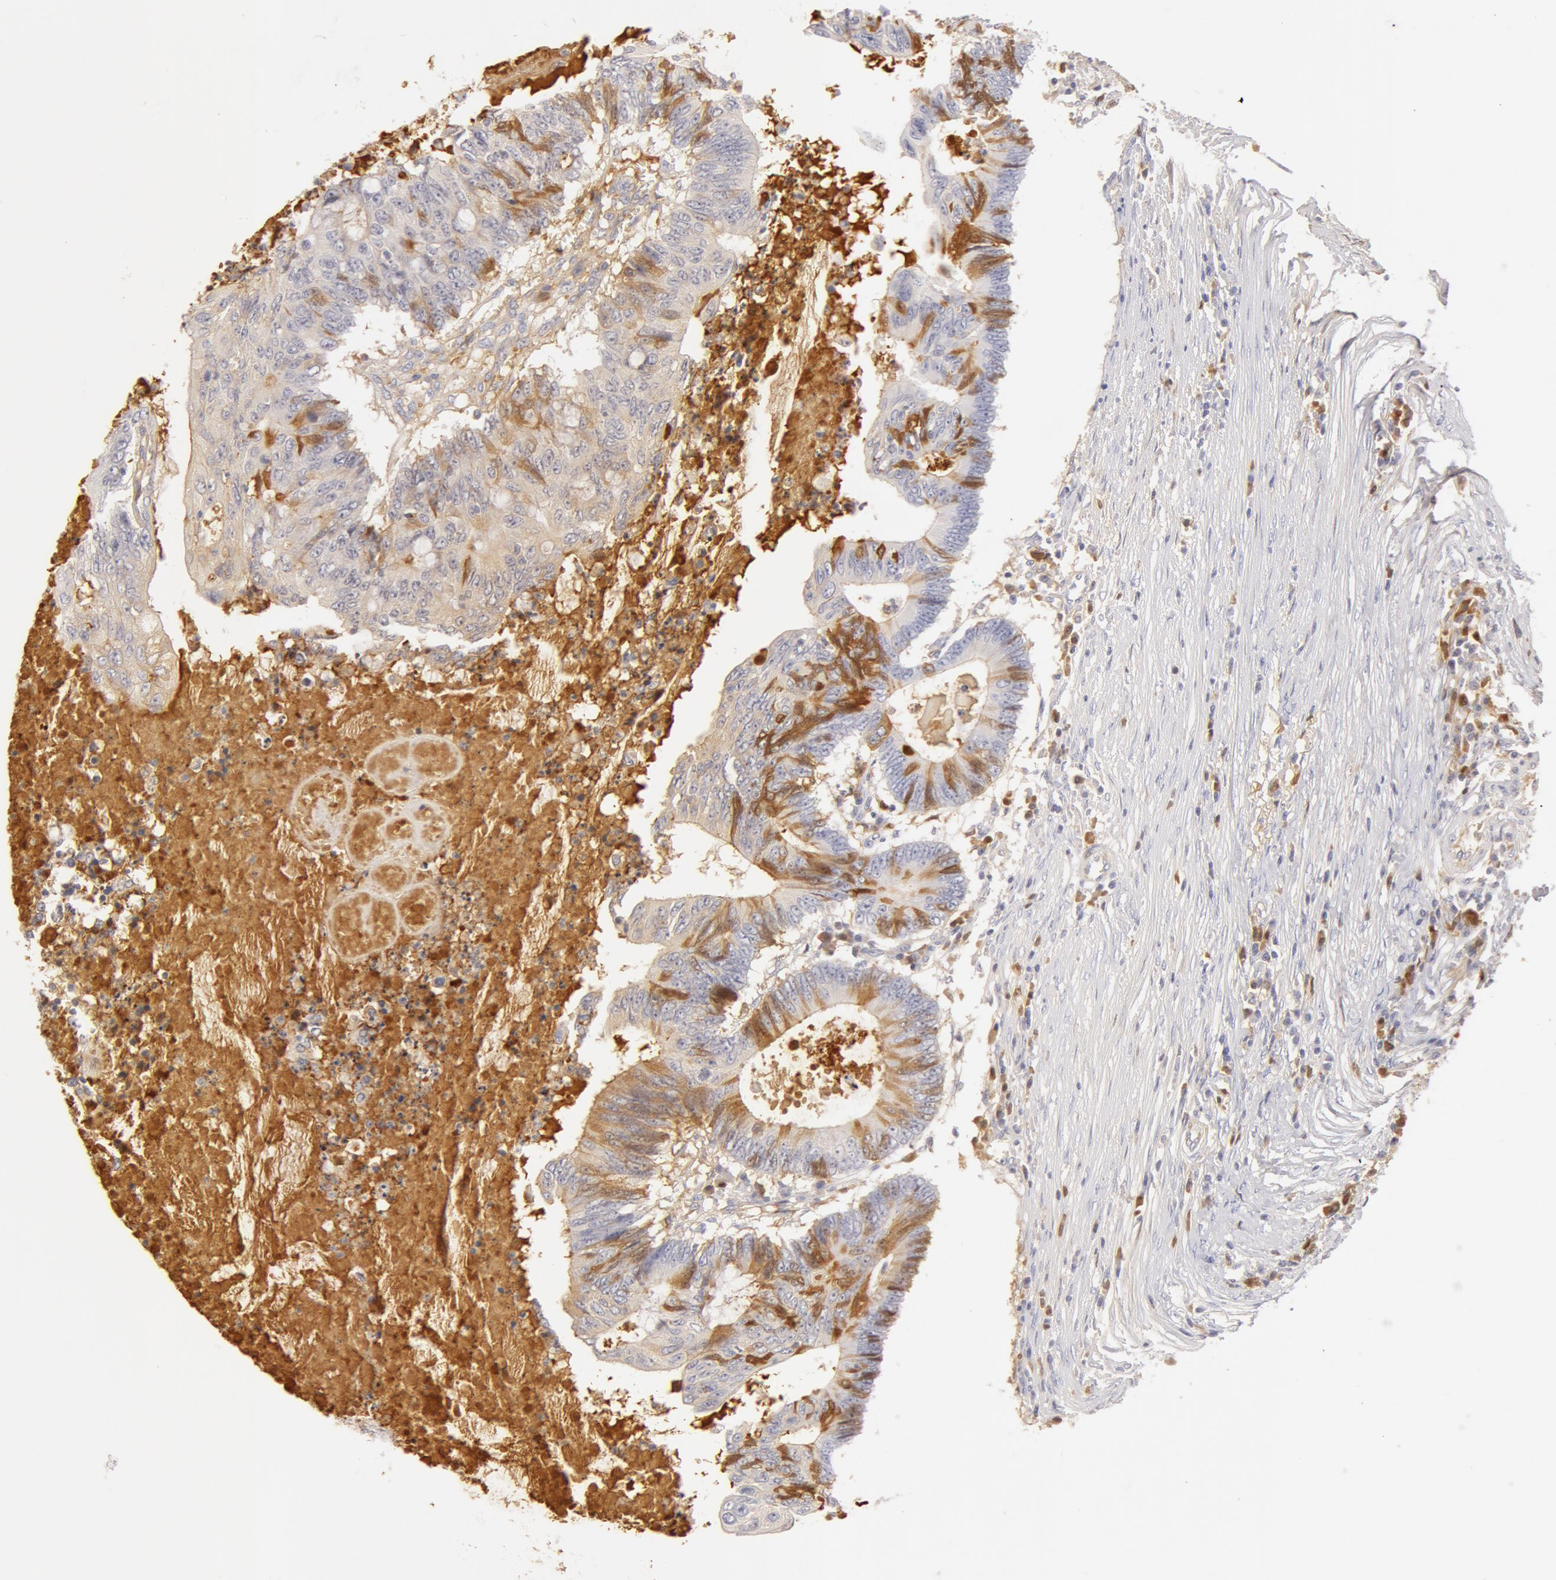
{"staining": {"intensity": "negative", "quantity": "none", "location": "none"}, "tissue": "colorectal cancer", "cell_type": "Tumor cells", "image_type": "cancer", "snomed": [{"axis": "morphology", "description": "Adenocarcinoma, NOS"}, {"axis": "topography", "description": "Colon"}], "caption": "A histopathology image of colorectal adenocarcinoma stained for a protein demonstrates no brown staining in tumor cells.", "gene": "AHSG", "patient": {"sex": "male", "age": 65}}